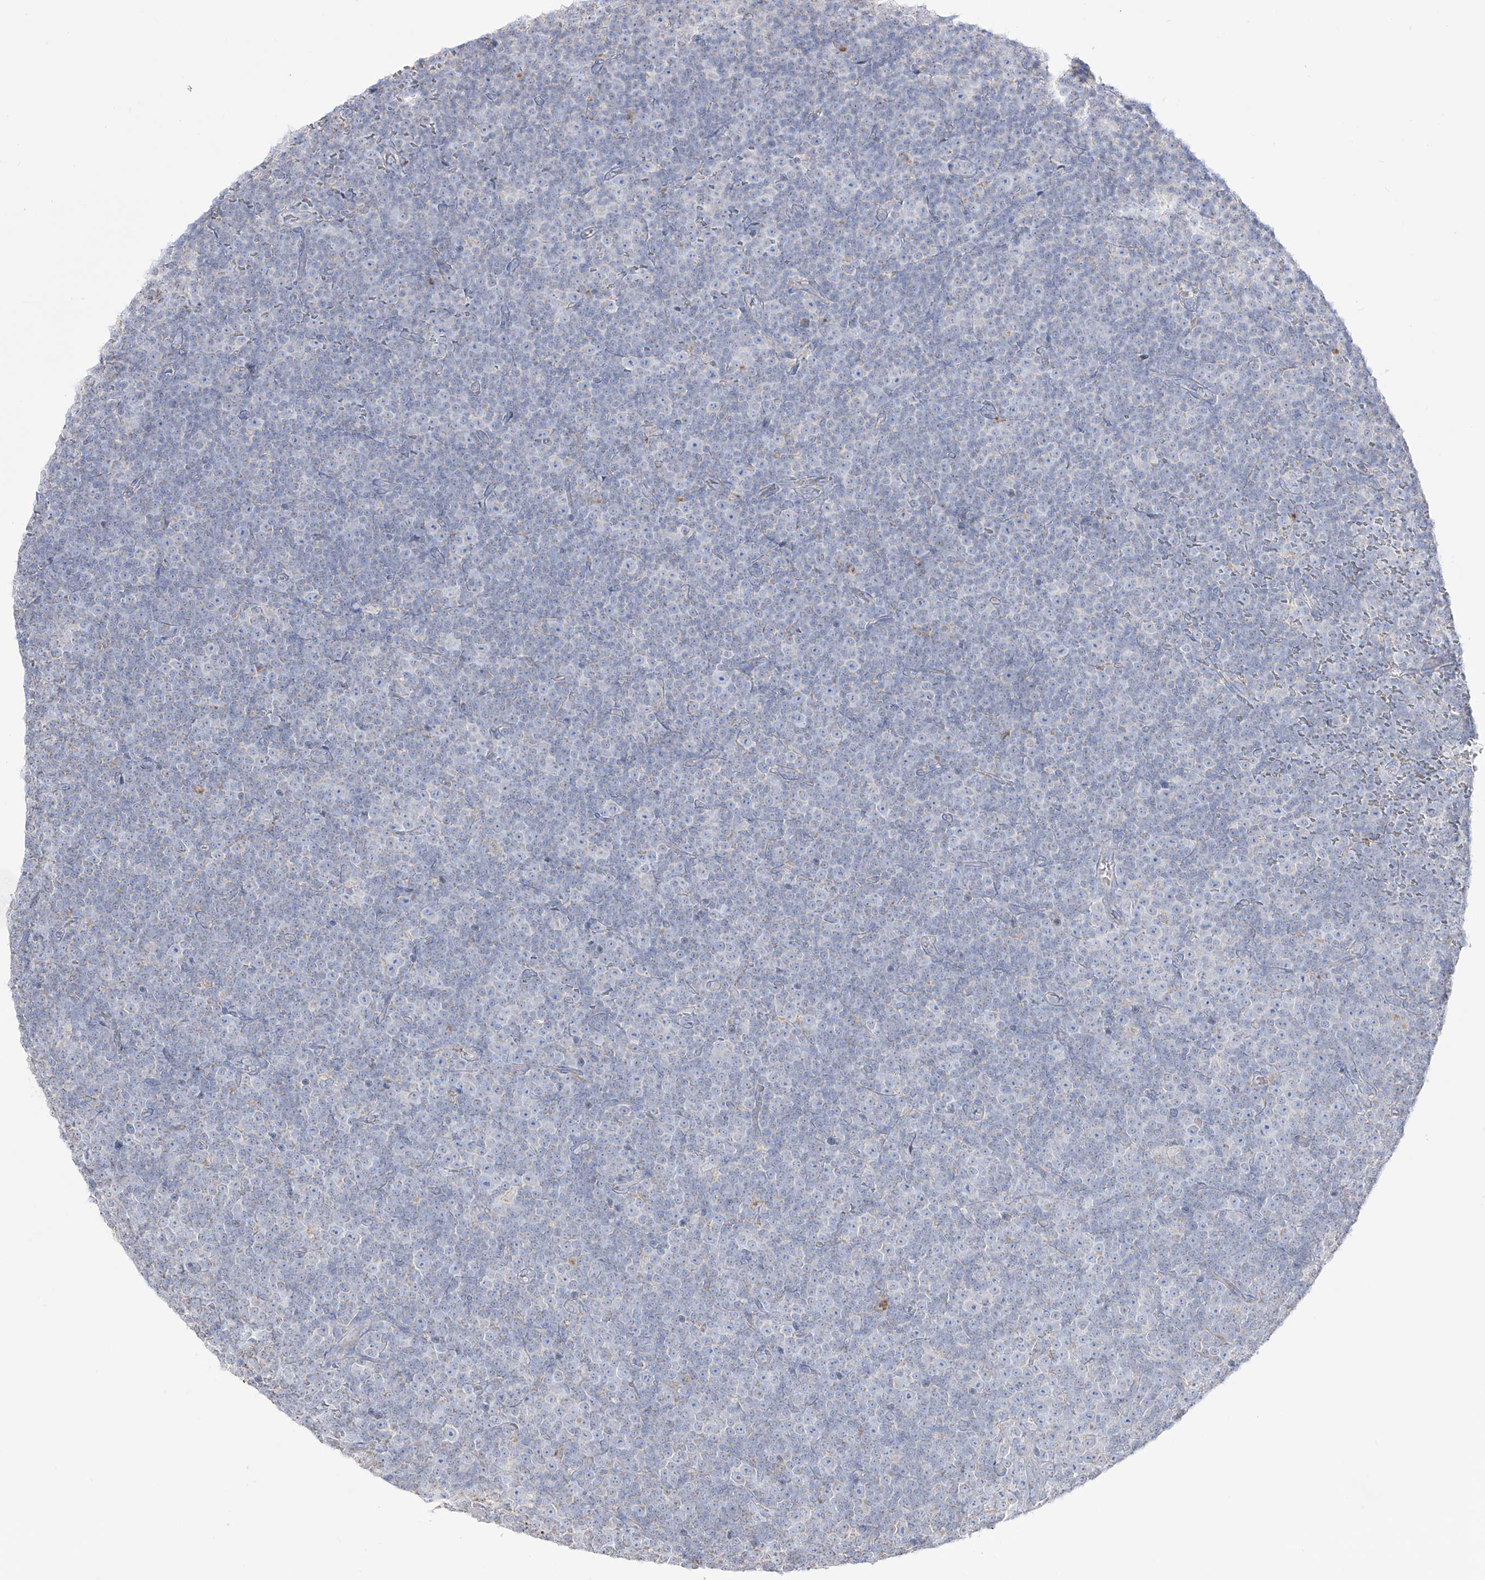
{"staining": {"intensity": "negative", "quantity": "none", "location": "none"}, "tissue": "lymphoma", "cell_type": "Tumor cells", "image_type": "cancer", "snomed": [{"axis": "morphology", "description": "Malignant lymphoma, non-Hodgkin's type, Low grade"}, {"axis": "topography", "description": "Lymph node"}], "caption": "Tumor cells are negative for protein expression in human low-grade malignant lymphoma, non-Hodgkin's type. Brightfield microscopy of IHC stained with DAB (brown) and hematoxylin (blue), captured at high magnification.", "gene": "RCHY1", "patient": {"sex": "female", "age": 67}}